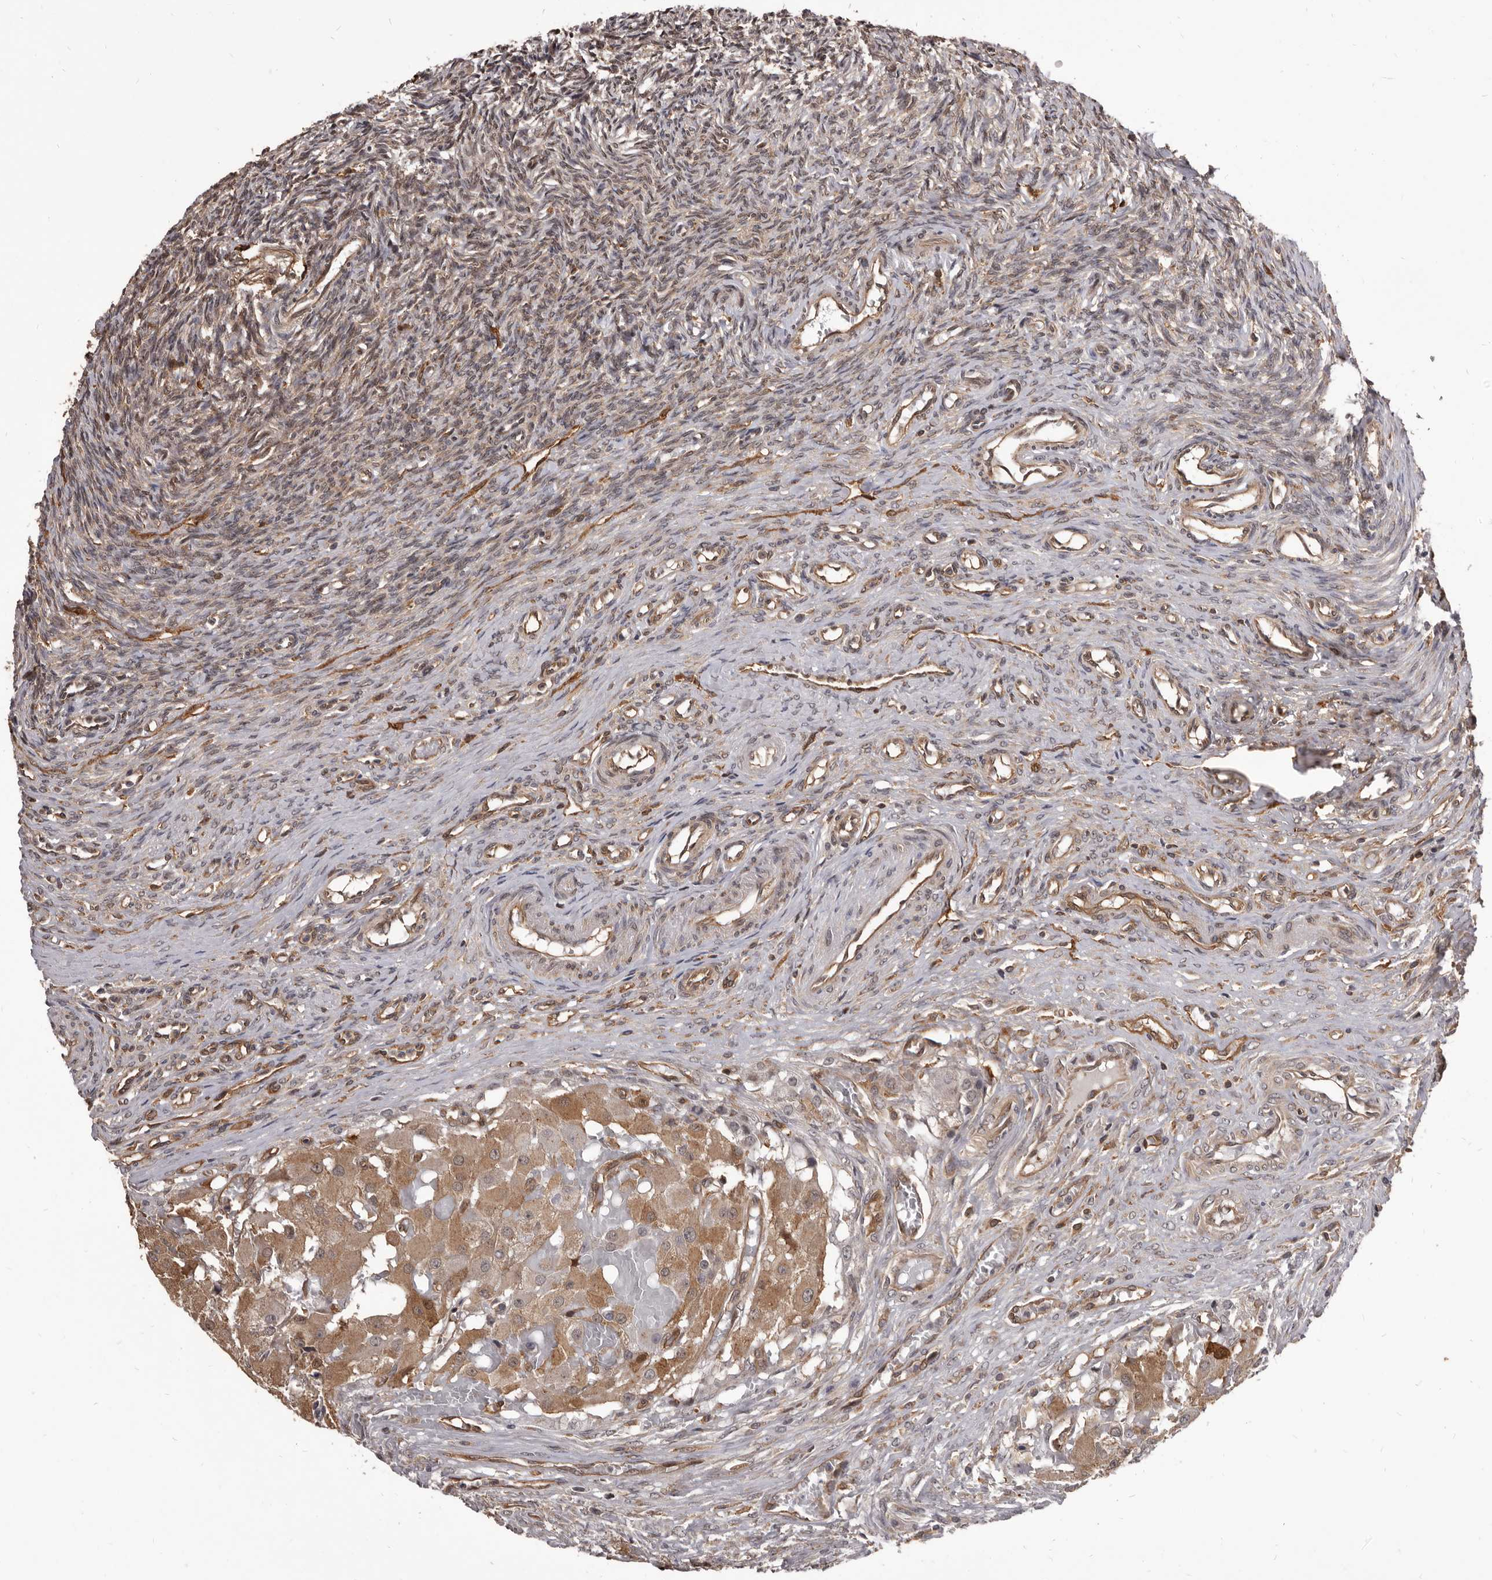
{"staining": {"intensity": "strong", "quantity": ">75%", "location": "cytoplasmic/membranous"}, "tissue": "ovary", "cell_type": "Follicle cells", "image_type": "normal", "snomed": [{"axis": "morphology", "description": "Adenocarcinoma, NOS"}, {"axis": "topography", "description": "Endometrium"}], "caption": "The histopathology image displays a brown stain indicating the presence of a protein in the cytoplasmic/membranous of follicle cells in ovary.", "gene": "ADAMTS20", "patient": {"sex": "female", "age": 32}}